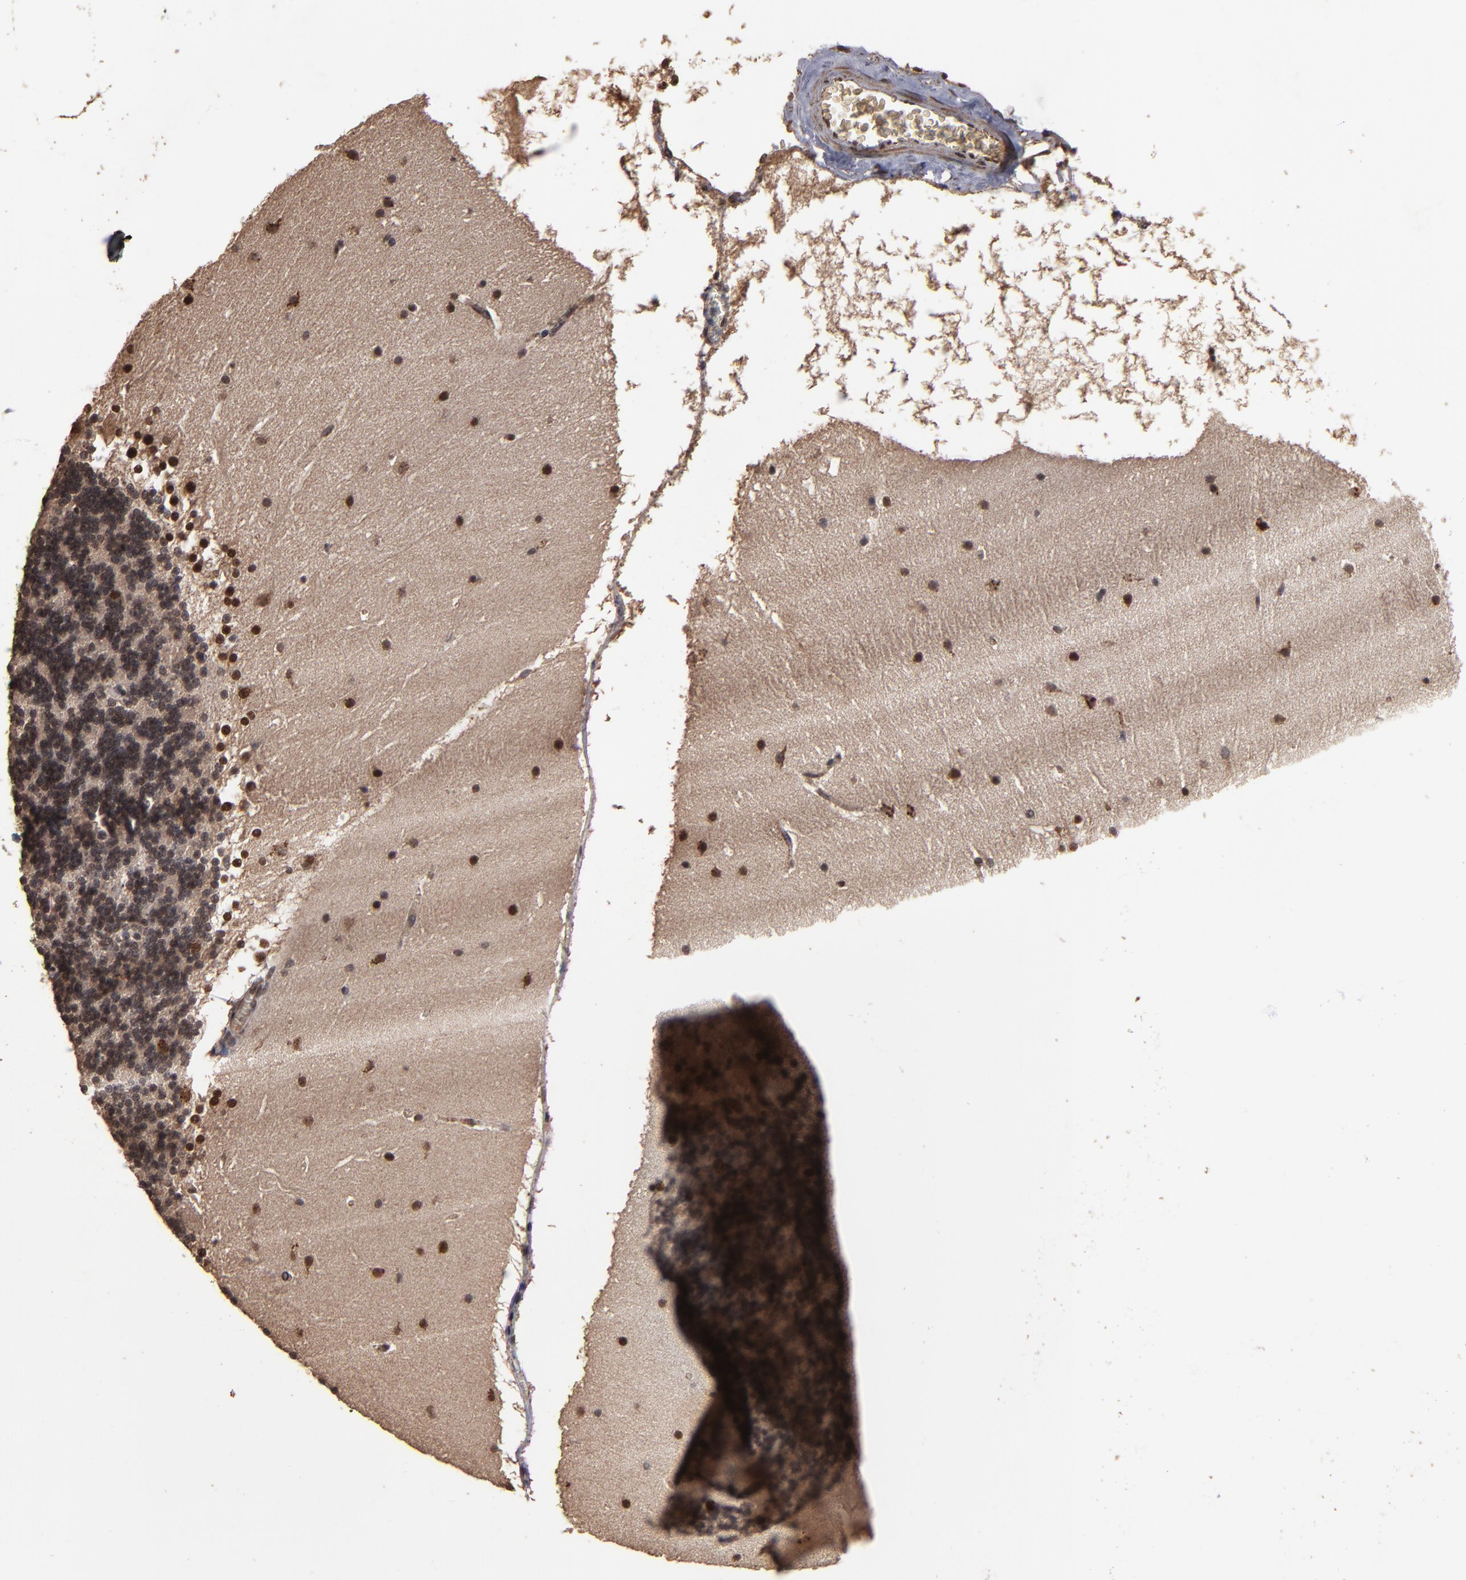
{"staining": {"intensity": "moderate", "quantity": ">75%", "location": "cytoplasmic/membranous,nuclear"}, "tissue": "cerebellum", "cell_type": "Cells in granular layer", "image_type": "normal", "snomed": [{"axis": "morphology", "description": "Normal tissue, NOS"}, {"axis": "topography", "description": "Cerebellum"}], "caption": "Immunohistochemical staining of benign human cerebellum displays >75% levels of moderate cytoplasmic/membranous,nuclear protein staining in approximately >75% of cells in granular layer. (DAB IHC, brown staining for protein, blue staining for nuclei).", "gene": "NXF2B", "patient": {"sex": "female", "age": 19}}